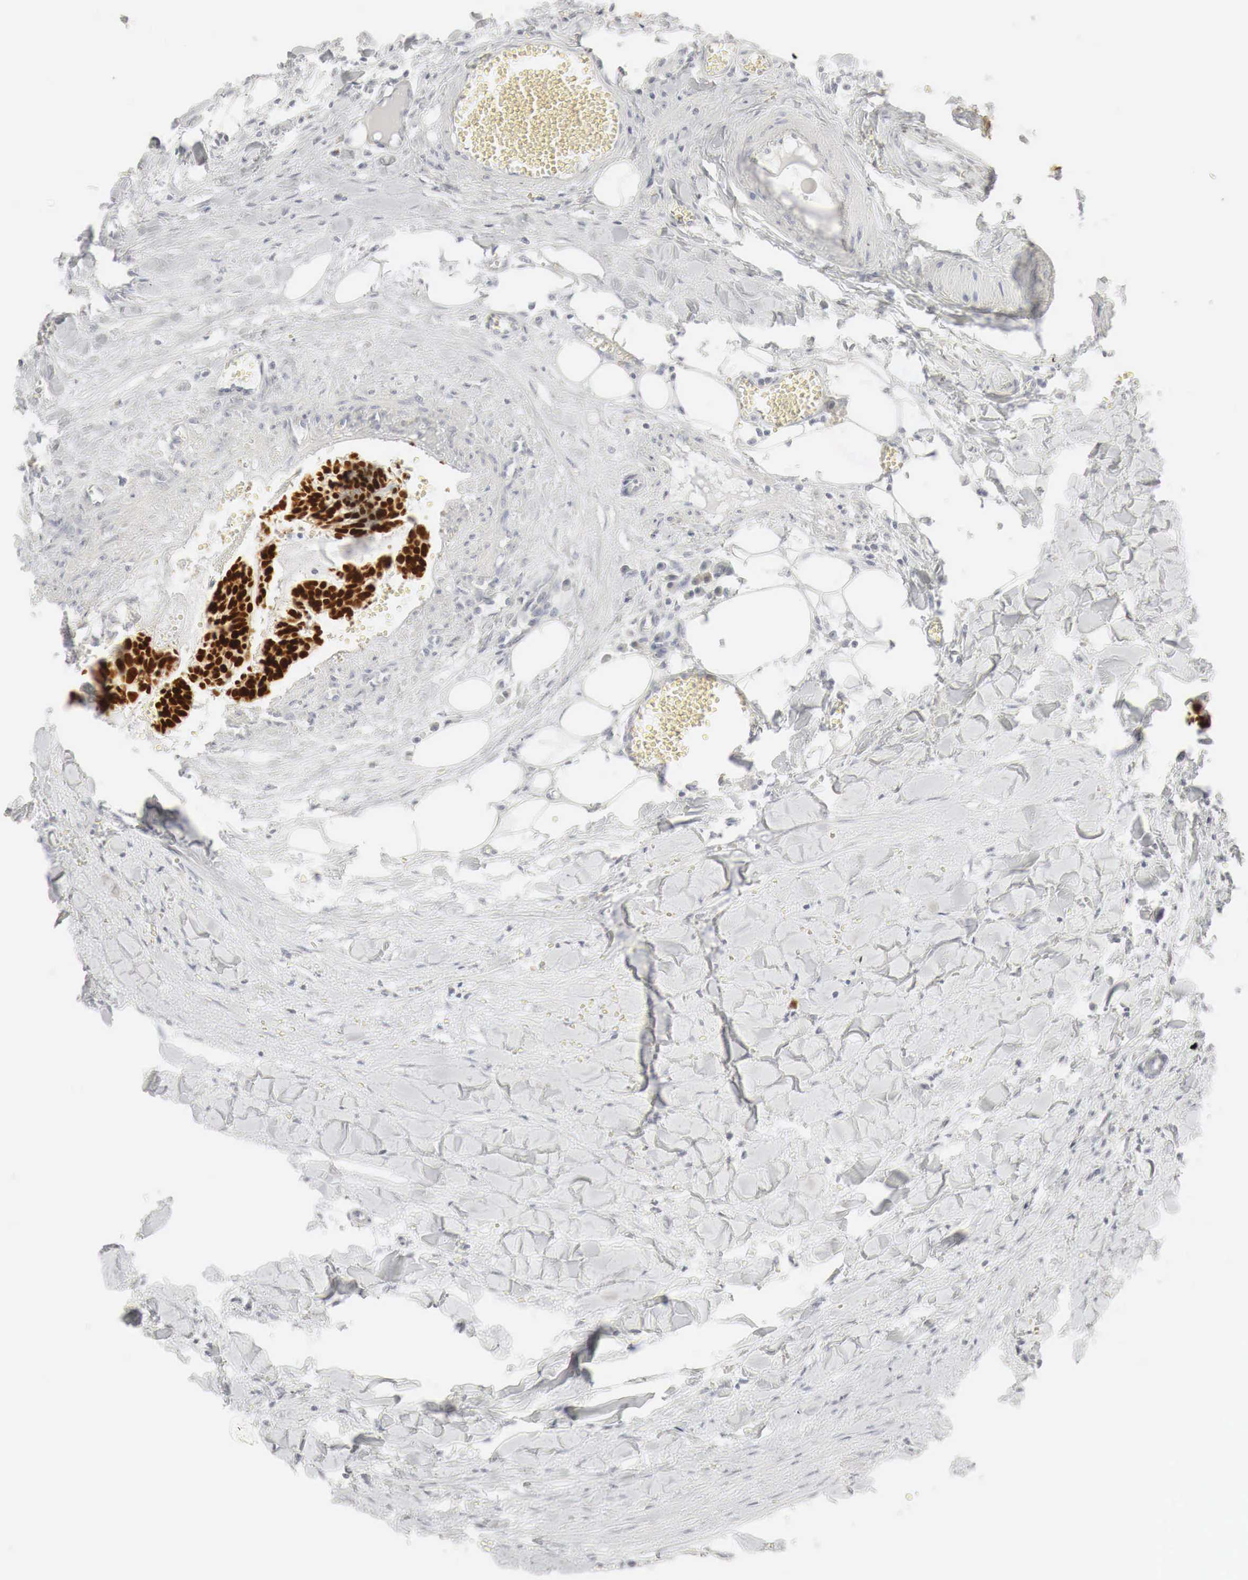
{"staining": {"intensity": "strong", "quantity": ">75%", "location": "nuclear"}, "tissue": "head and neck cancer", "cell_type": "Tumor cells", "image_type": "cancer", "snomed": [{"axis": "morphology", "description": "Squamous cell carcinoma, NOS"}, {"axis": "topography", "description": "Salivary gland"}, {"axis": "topography", "description": "Head-Neck"}], "caption": "Immunohistochemistry (IHC) of head and neck squamous cell carcinoma reveals high levels of strong nuclear staining in about >75% of tumor cells.", "gene": "TP63", "patient": {"sex": "male", "age": 70}}